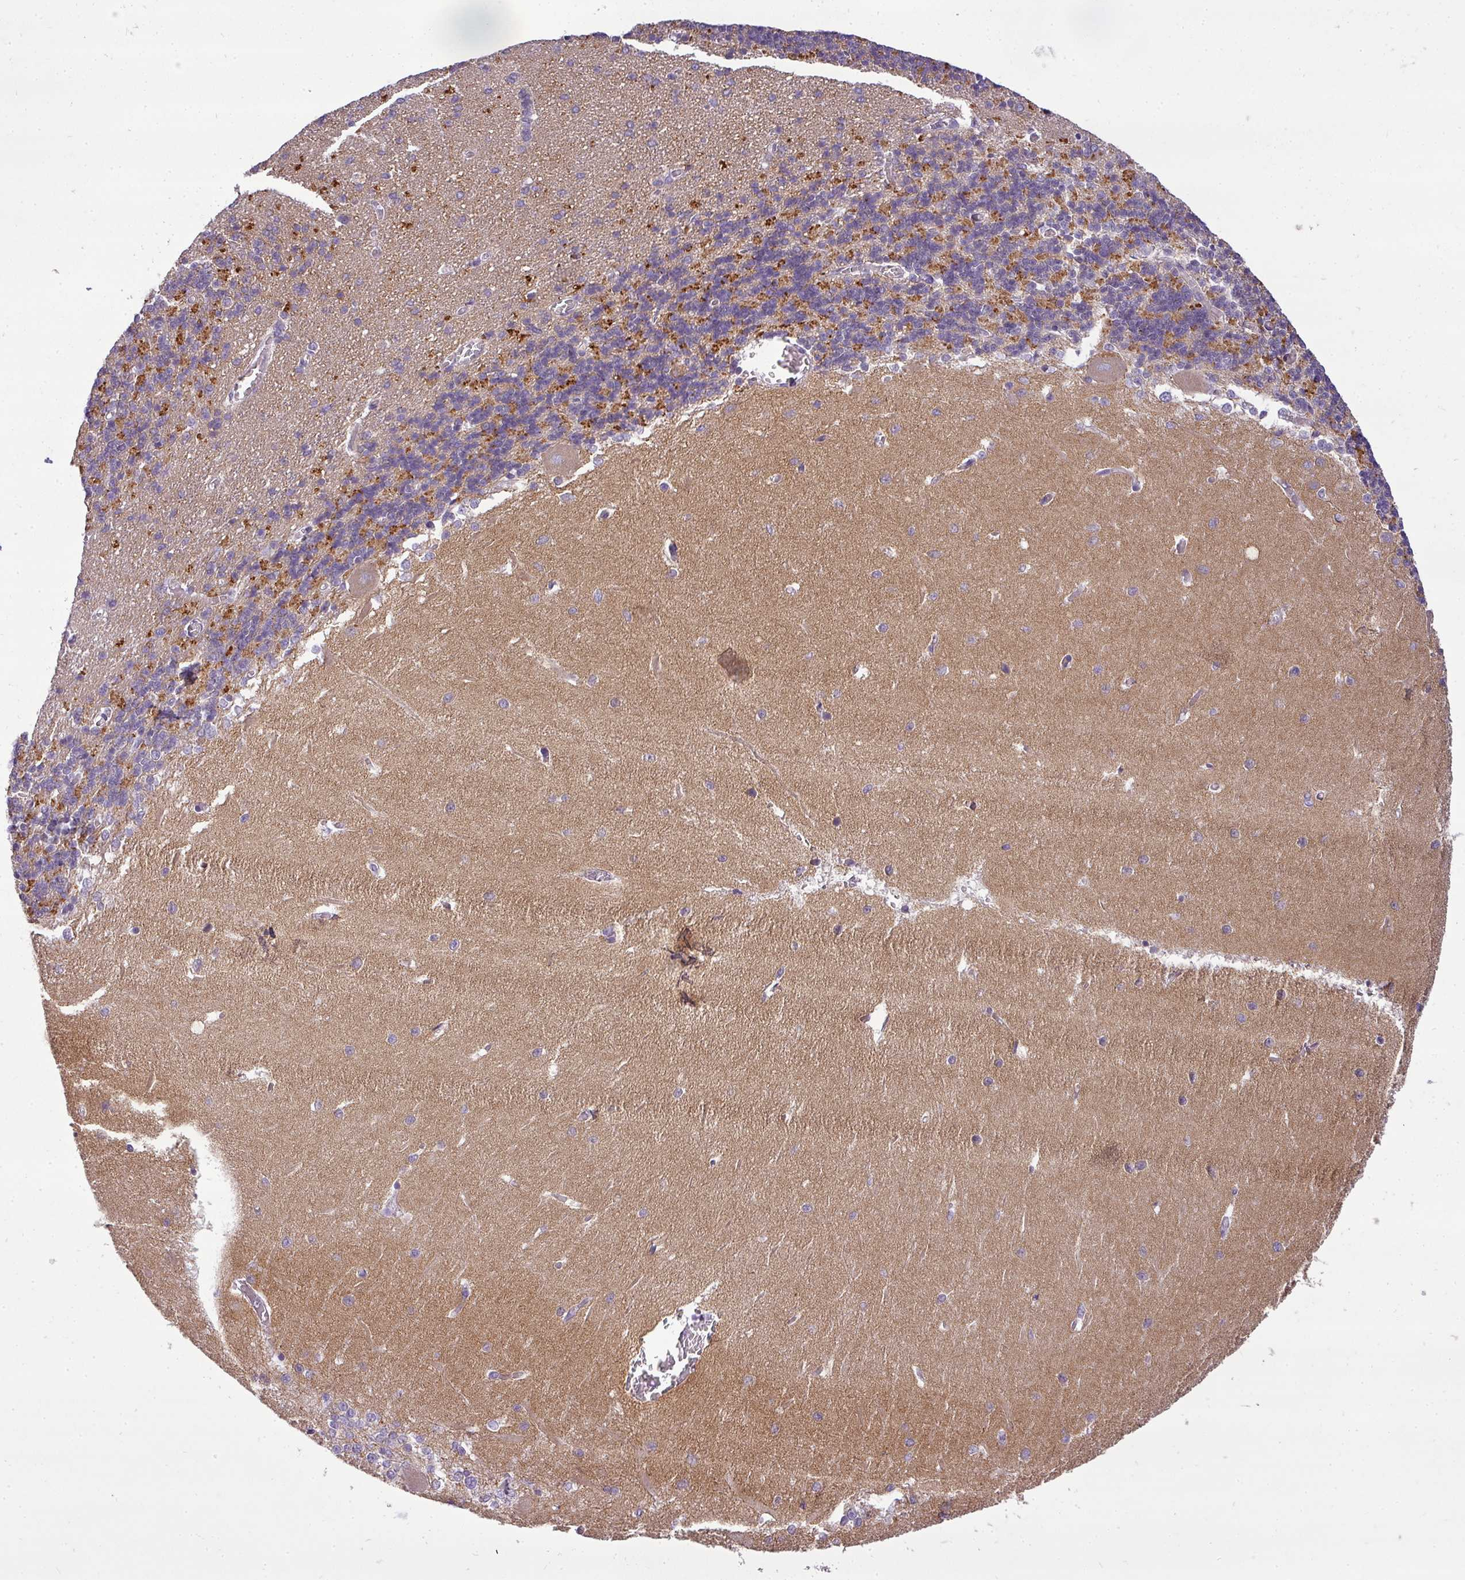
{"staining": {"intensity": "moderate", "quantity": "25%-75%", "location": "cytoplasmic/membranous"}, "tissue": "cerebellum", "cell_type": "Cells in granular layer", "image_type": "normal", "snomed": [{"axis": "morphology", "description": "Normal tissue, NOS"}, {"axis": "topography", "description": "Cerebellum"}], "caption": "IHC of unremarkable cerebellum displays medium levels of moderate cytoplasmic/membranous staining in about 25%-75% of cells in granular layer.", "gene": "ATP6V1D", "patient": {"sex": "male", "age": 37}}